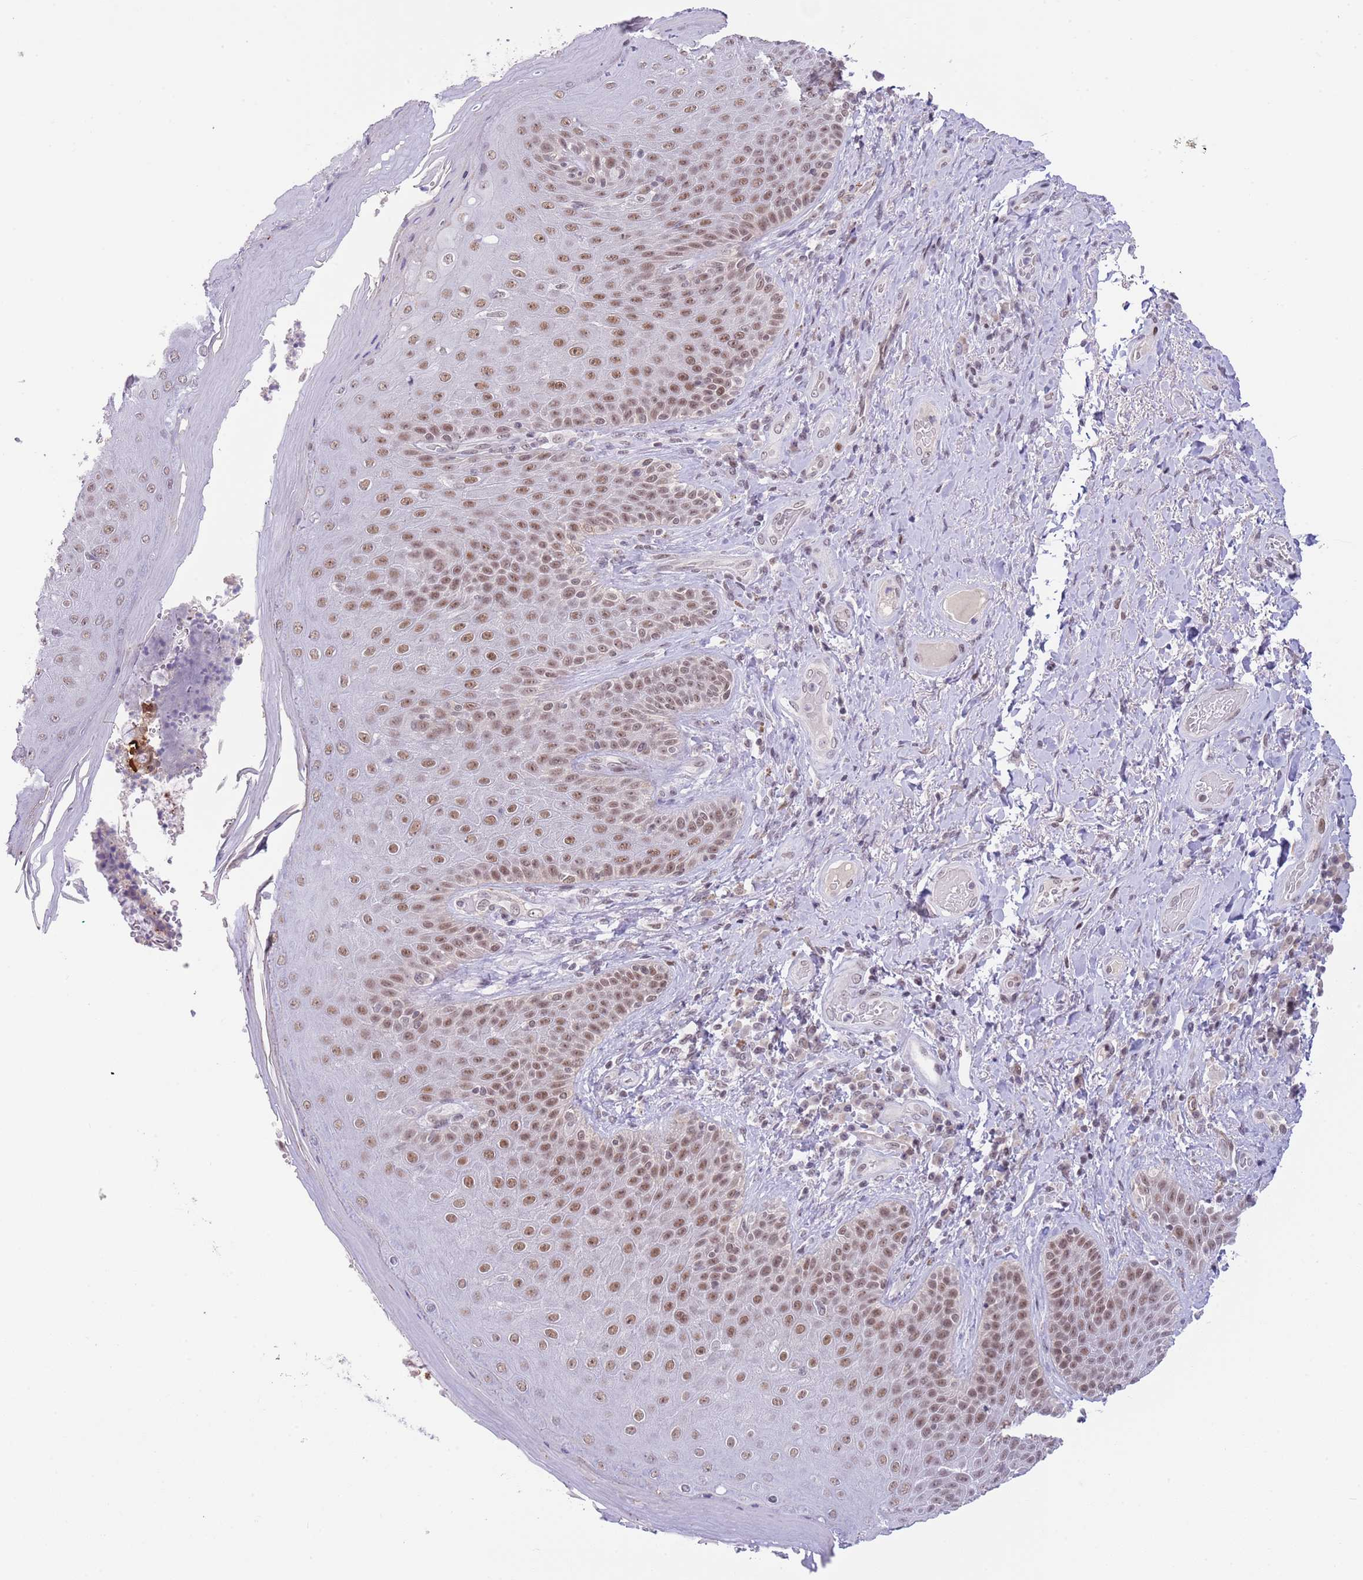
{"staining": {"intensity": "moderate", "quantity": "25%-75%", "location": "nuclear"}, "tissue": "skin", "cell_type": "Epidermal cells", "image_type": "normal", "snomed": [{"axis": "morphology", "description": "Normal tissue, NOS"}, {"axis": "topography", "description": "Anal"}], "caption": "Skin stained for a protein (brown) exhibits moderate nuclear positive staining in about 25%-75% of epidermal cells.", "gene": "RFX1", "patient": {"sex": "female", "age": 89}}